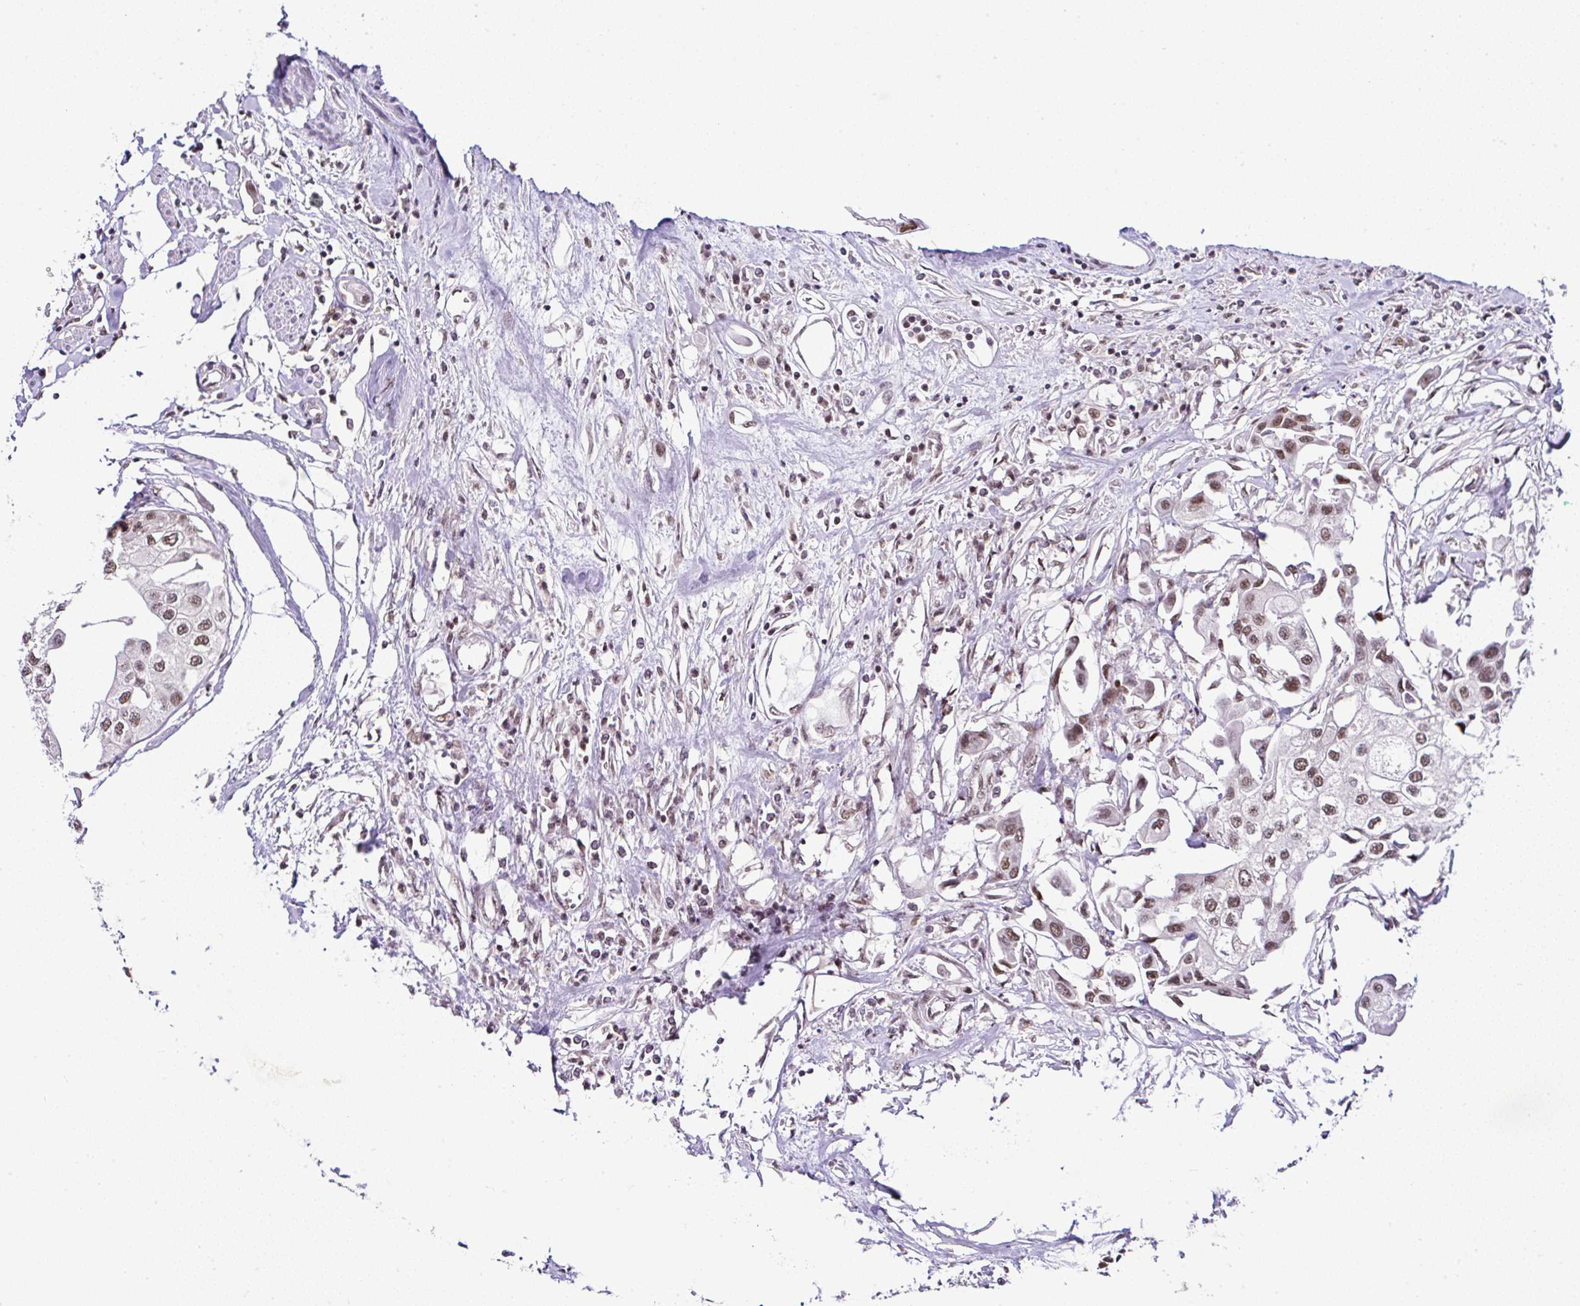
{"staining": {"intensity": "moderate", "quantity": ">75%", "location": "nuclear"}, "tissue": "urothelial cancer", "cell_type": "Tumor cells", "image_type": "cancer", "snomed": [{"axis": "morphology", "description": "Urothelial carcinoma, High grade"}, {"axis": "topography", "description": "Urinary bladder"}], "caption": "An immunohistochemistry histopathology image of neoplastic tissue is shown. Protein staining in brown labels moderate nuclear positivity in urothelial cancer within tumor cells.", "gene": "PTPN2", "patient": {"sex": "male", "age": 64}}